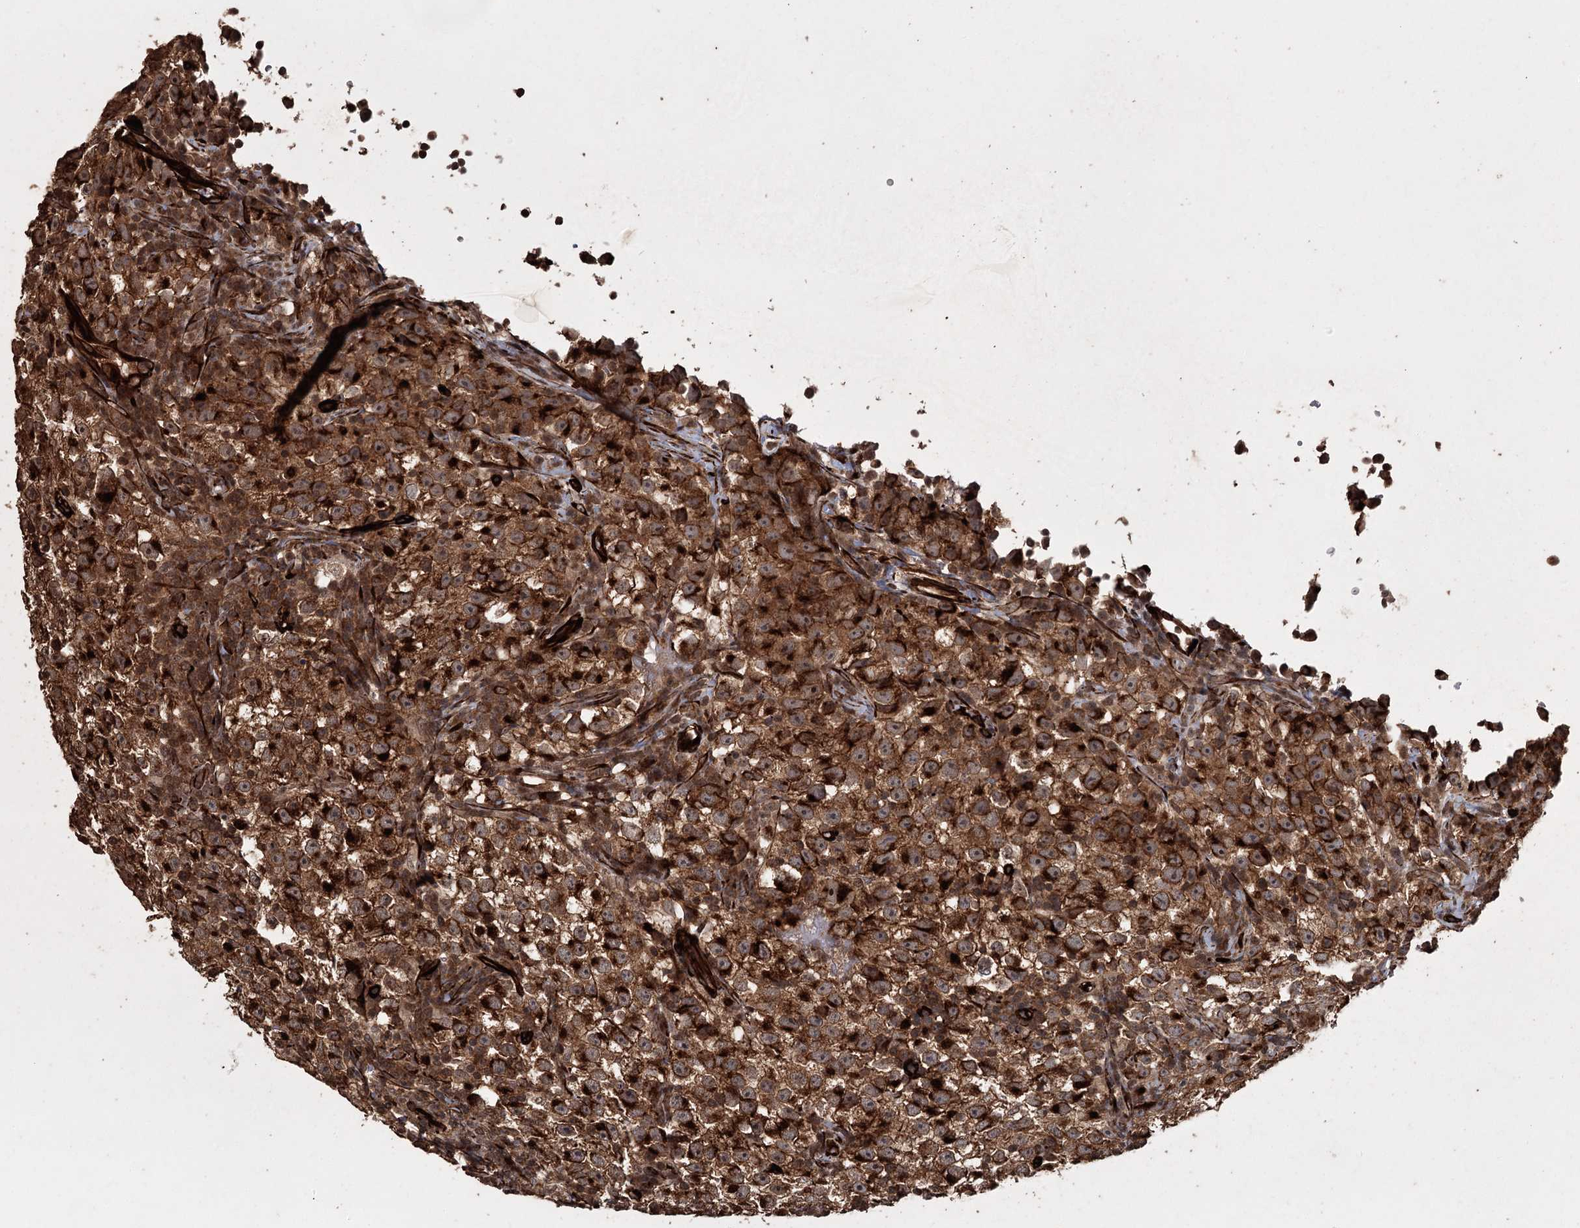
{"staining": {"intensity": "strong", "quantity": ">75%", "location": "cytoplasmic/membranous"}, "tissue": "testis cancer", "cell_type": "Tumor cells", "image_type": "cancer", "snomed": [{"axis": "morphology", "description": "Seminoma, NOS"}, {"axis": "topography", "description": "Testis"}], "caption": "Tumor cells reveal high levels of strong cytoplasmic/membranous expression in approximately >75% of cells in testis cancer. (brown staining indicates protein expression, while blue staining denotes nuclei).", "gene": "RPAP3", "patient": {"sex": "male", "age": 22}}